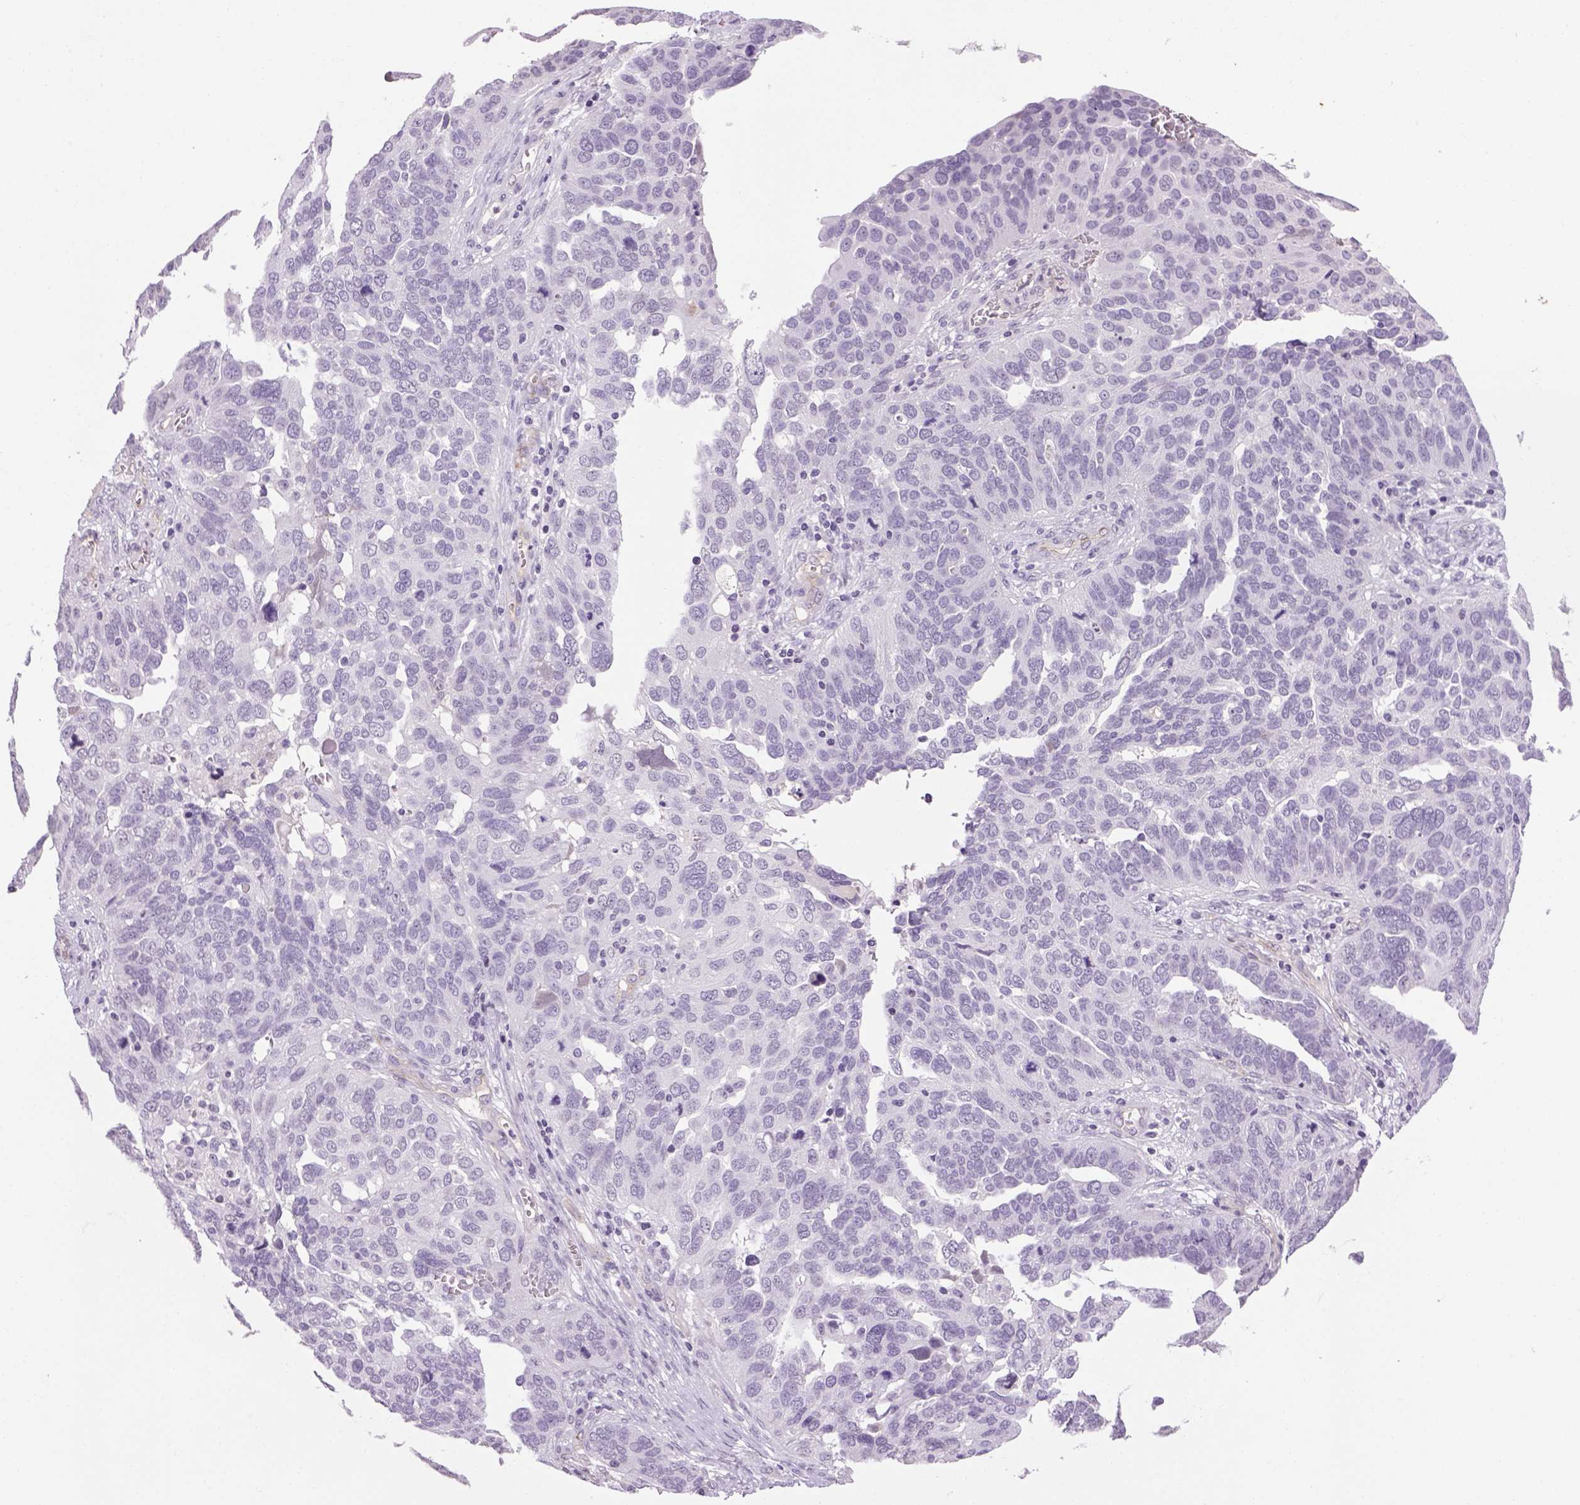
{"staining": {"intensity": "negative", "quantity": "none", "location": "none"}, "tissue": "ovarian cancer", "cell_type": "Tumor cells", "image_type": "cancer", "snomed": [{"axis": "morphology", "description": "Carcinoma, endometroid"}, {"axis": "topography", "description": "Soft tissue"}, {"axis": "topography", "description": "Ovary"}], "caption": "Photomicrograph shows no significant protein expression in tumor cells of ovarian cancer (endometroid carcinoma).", "gene": "PRRT1", "patient": {"sex": "female", "age": 52}}